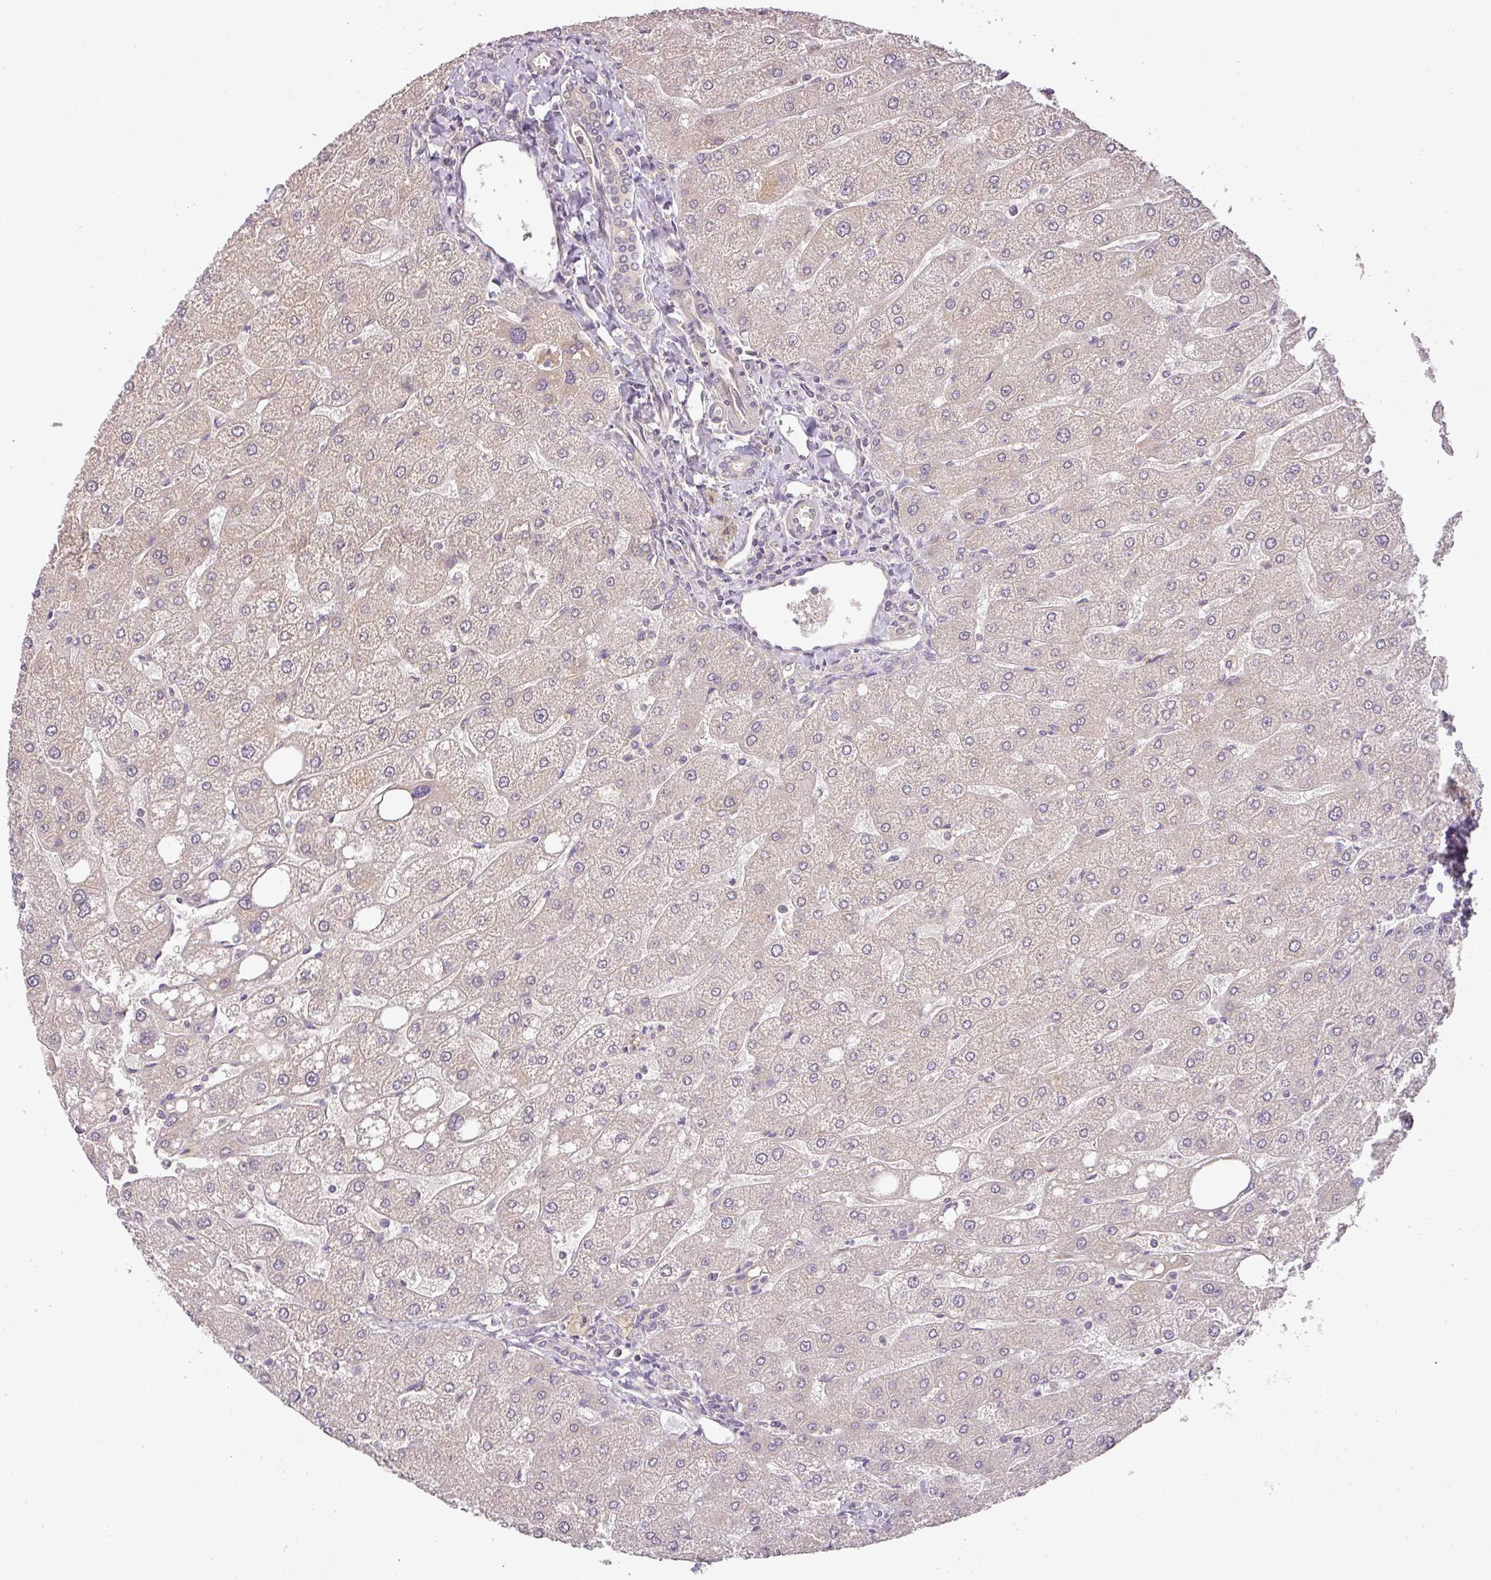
{"staining": {"intensity": "negative", "quantity": "none", "location": "none"}, "tissue": "liver", "cell_type": "Cholangiocytes", "image_type": "normal", "snomed": [{"axis": "morphology", "description": "Normal tissue, NOS"}, {"axis": "topography", "description": "Liver"}], "caption": "High magnification brightfield microscopy of benign liver stained with DAB (brown) and counterstained with hematoxylin (blue): cholangiocytes show no significant expression. (Stains: DAB (3,3'-diaminobenzidine) immunohistochemistry with hematoxylin counter stain, Microscopy: brightfield microscopy at high magnification).", "gene": "TCL1B", "patient": {"sex": "male", "age": 67}}